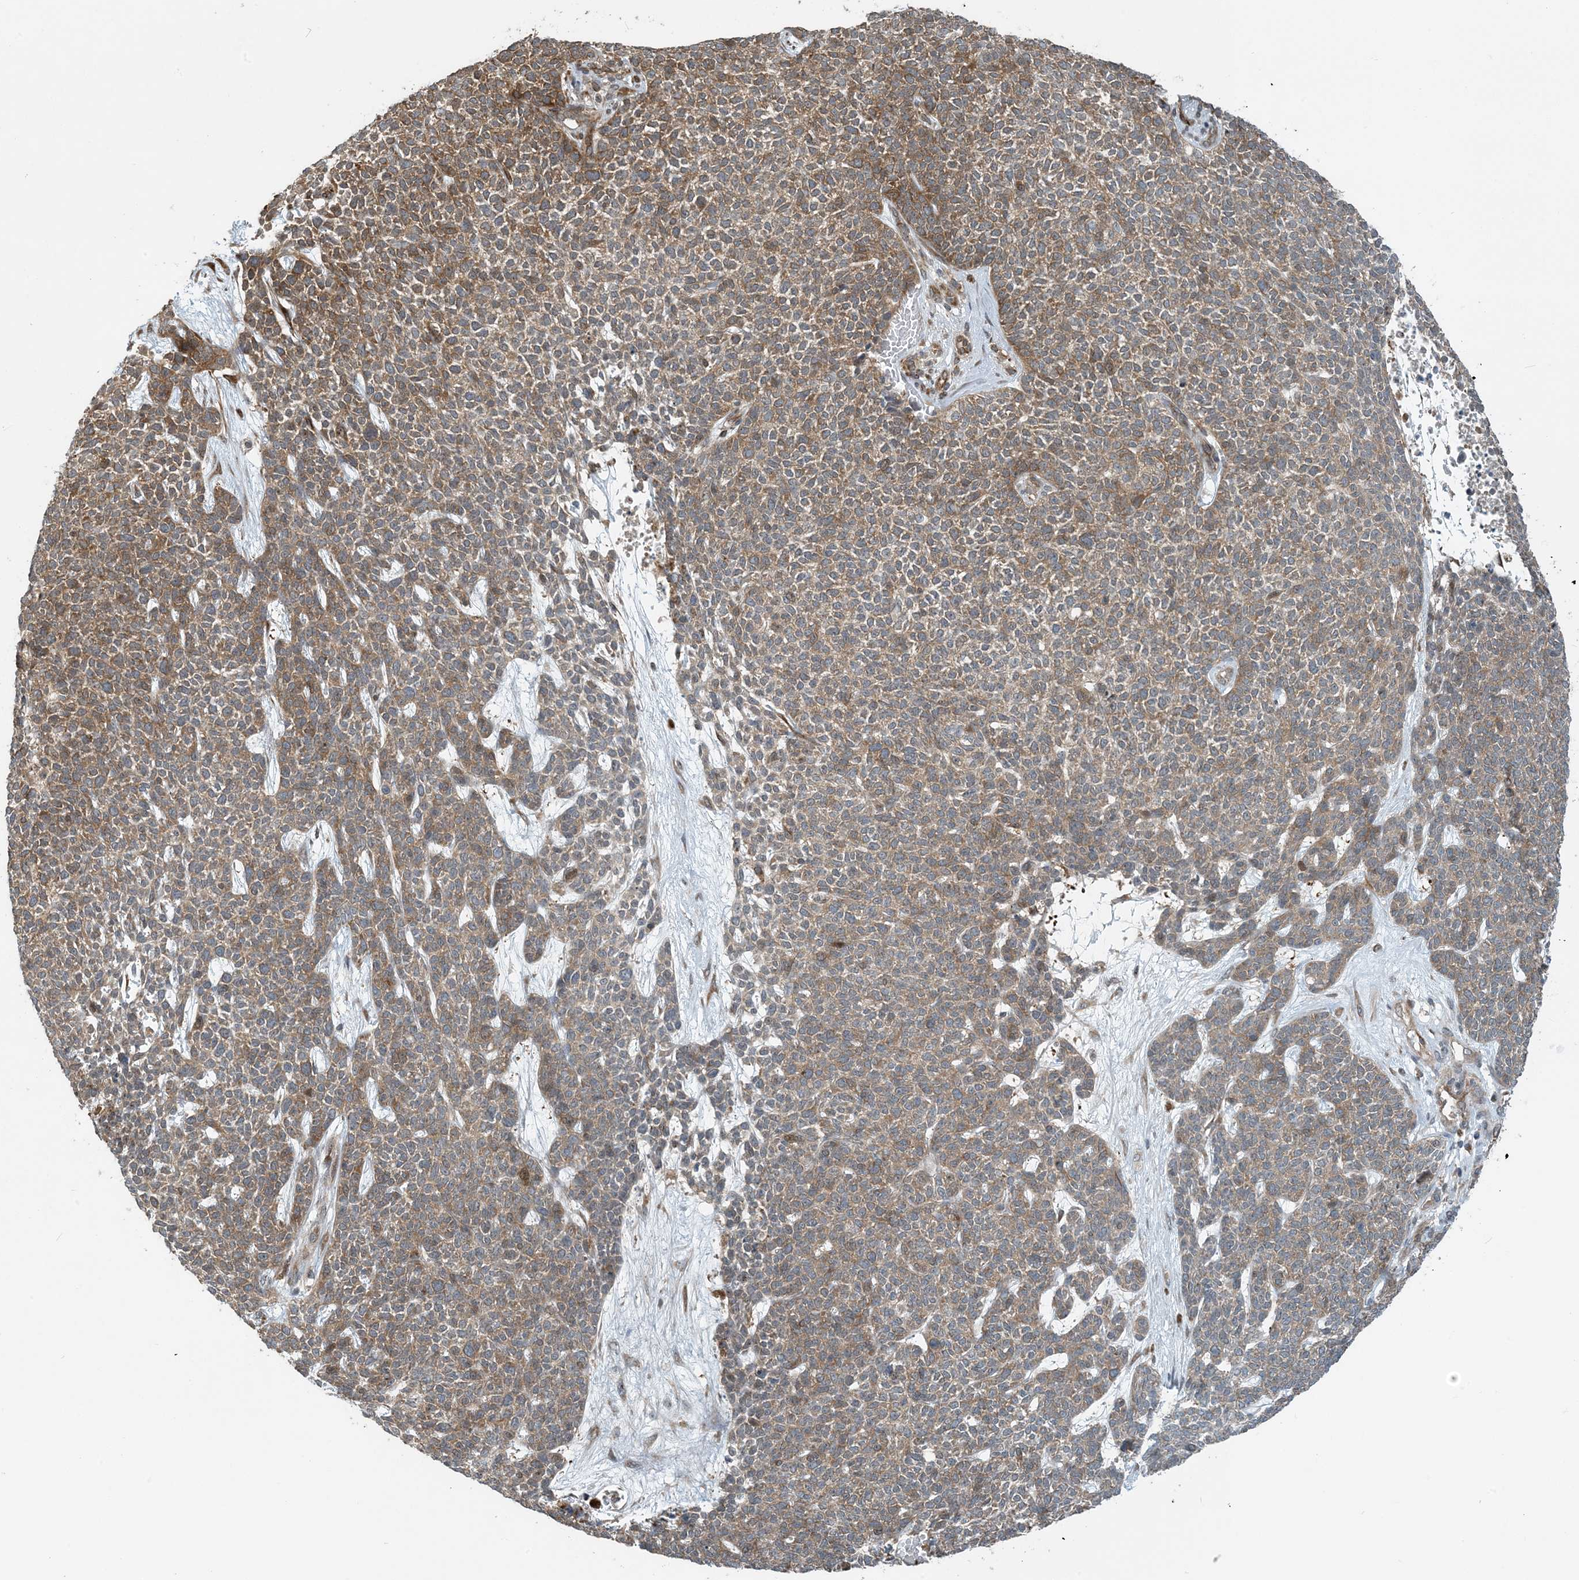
{"staining": {"intensity": "moderate", "quantity": "25%-75%", "location": "cytoplasmic/membranous"}, "tissue": "skin cancer", "cell_type": "Tumor cells", "image_type": "cancer", "snomed": [{"axis": "morphology", "description": "Basal cell carcinoma"}, {"axis": "topography", "description": "Skin"}], "caption": "Immunohistochemistry (IHC) of human basal cell carcinoma (skin) shows medium levels of moderate cytoplasmic/membranous positivity in about 25%-75% of tumor cells. (IHC, brightfield microscopy, high magnification).", "gene": "ZBTB3", "patient": {"sex": "female", "age": 84}}